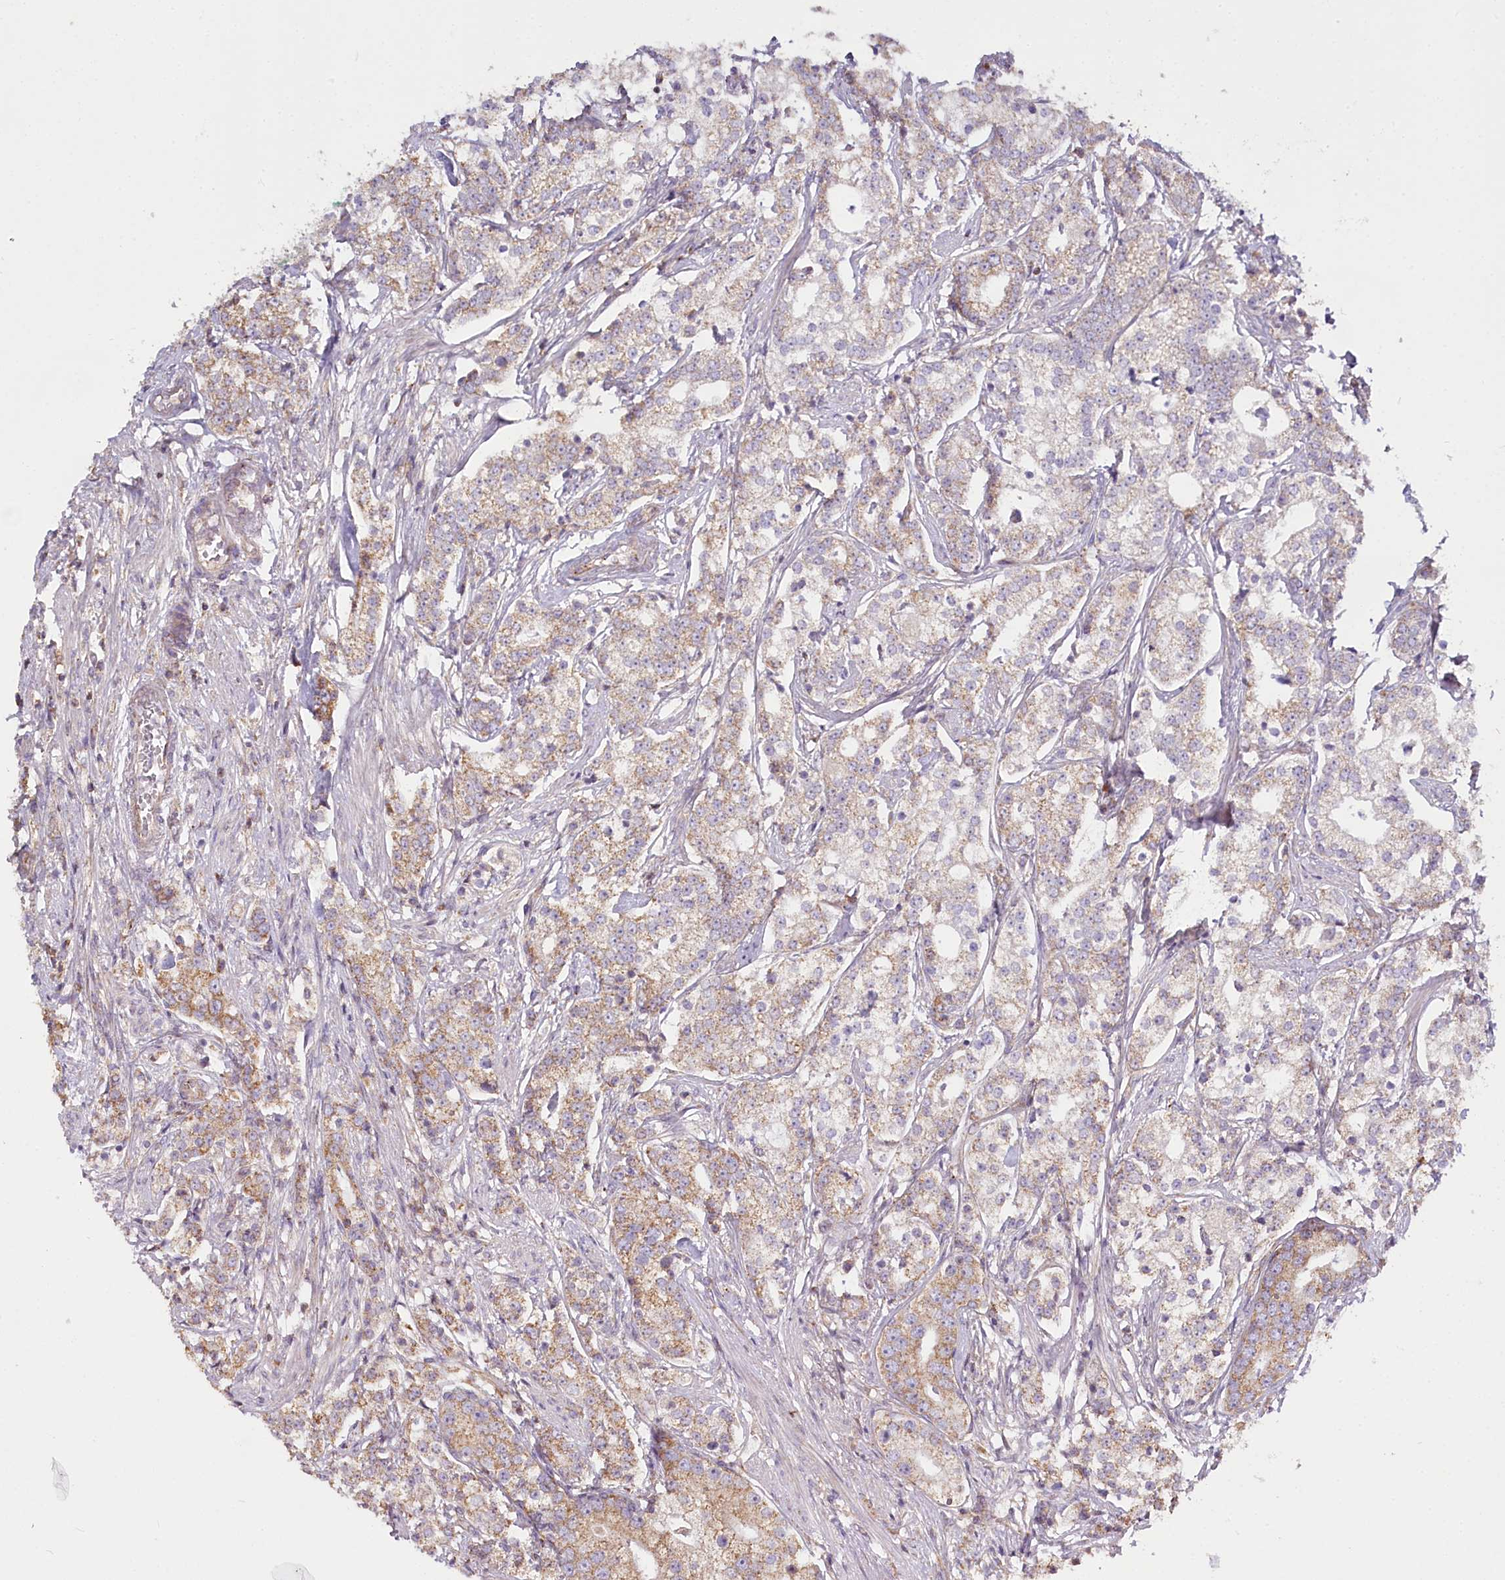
{"staining": {"intensity": "moderate", "quantity": "25%-75%", "location": "cytoplasmic/membranous"}, "tissue": "prostate cancer", "cell_type": "Tumor cells", "image_type": "cancer", "snomed": [{"axis": "morphology", "description": "Adenocarcinoma, High grade"}, {"axis": "topography", "description": "Prostate"}], "caption": "This photomicrograph shows IHC staining of human prostate cancer, with medium moderate cytoplasmic/membranous expression in approximately 25%-75% of tumor cells.", "gene": "ACOX2", "patient": {"sex": "male", "age": 69}}